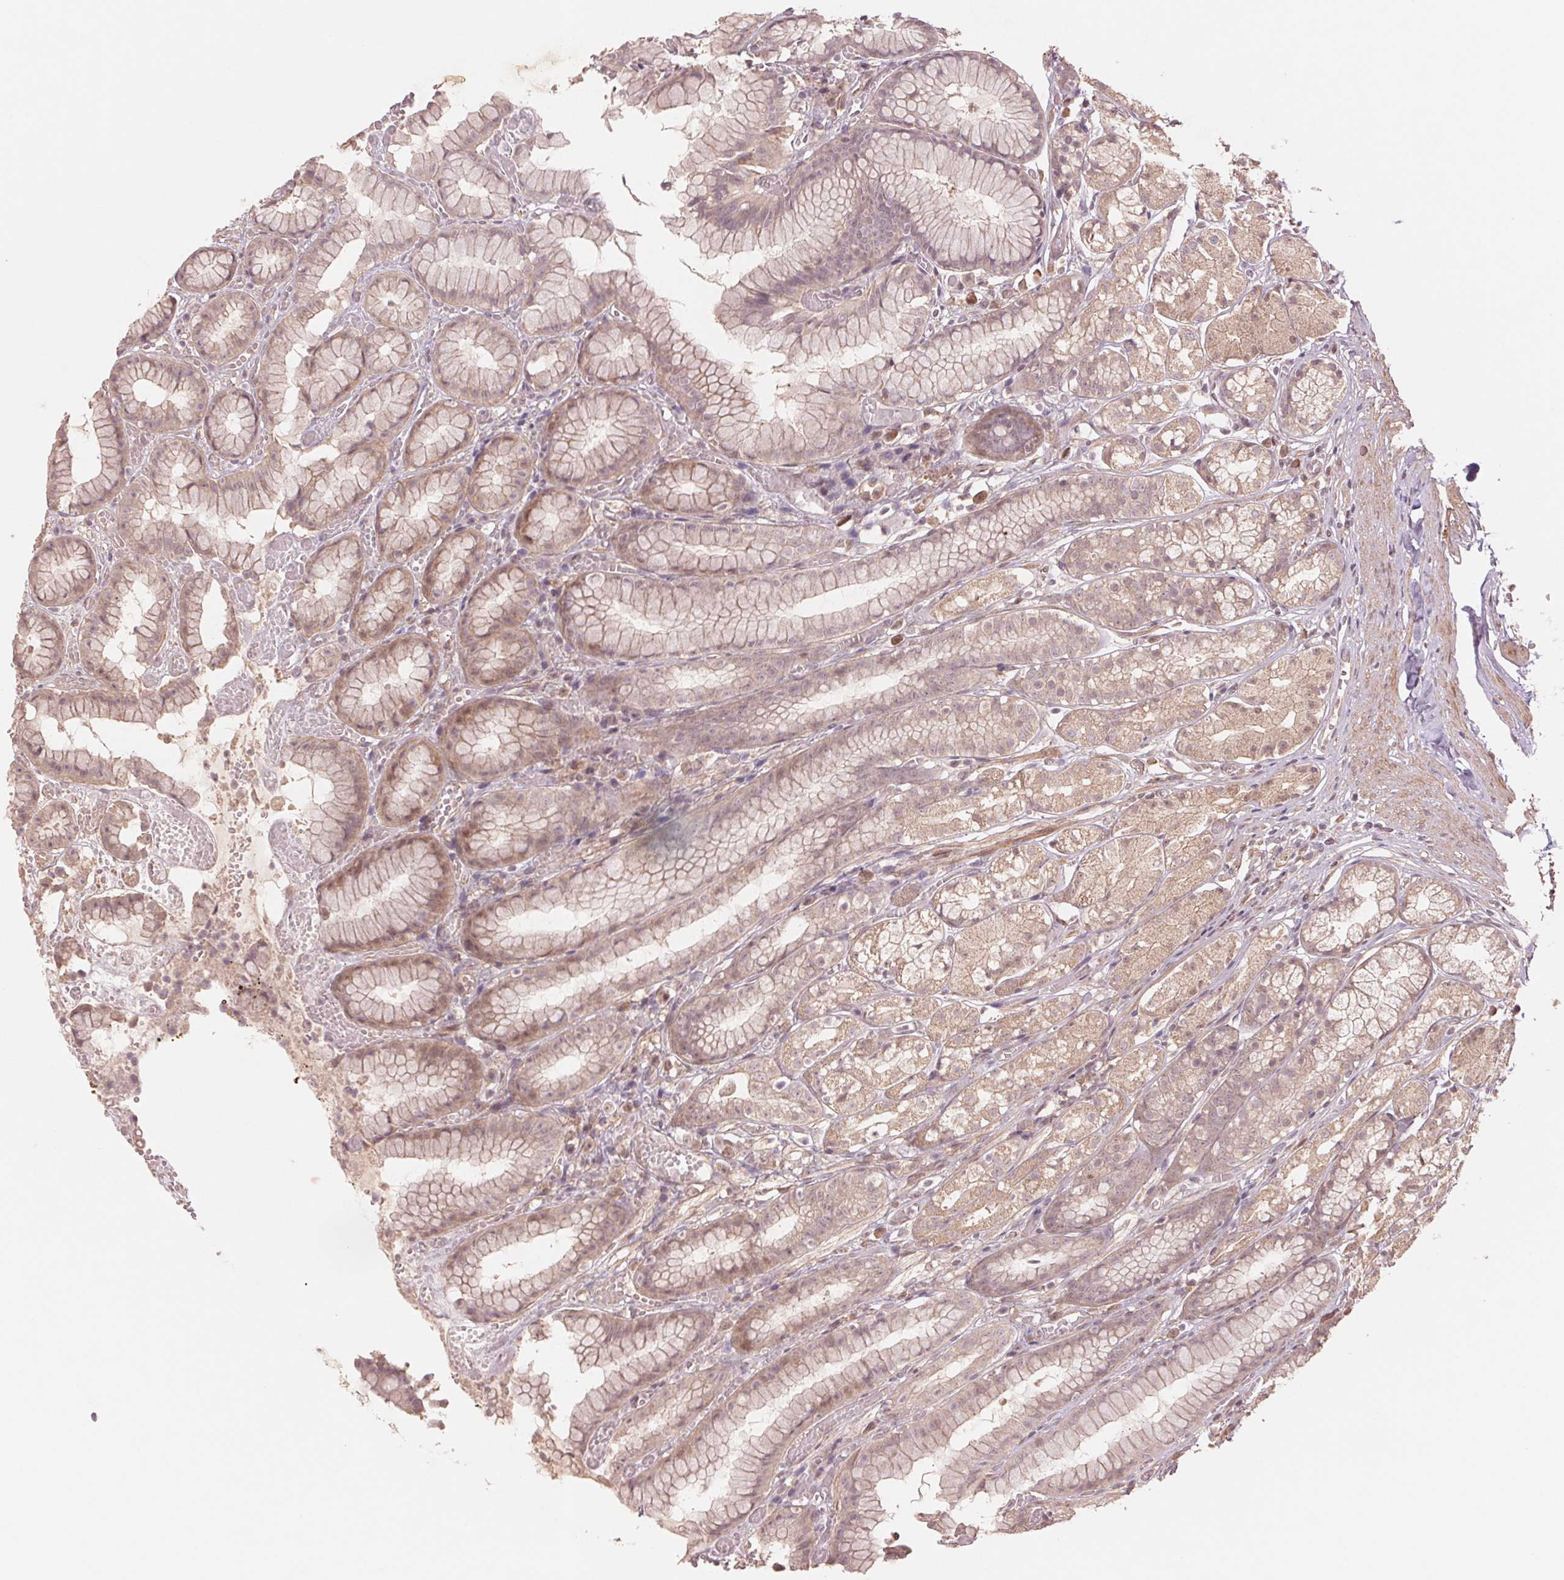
{"staining": {"intensity": "weak", "quantity": ">75%", "location": "cytoplasmic/membranous"}, "tissue": "stomach", "cell_type": "Glandular cells", "image_type": "normal", "snomed": [{"axis": "morphology", "description": "Normal tissue, NOS"}, {"axis": "topography", "description": "Smooth muscle"}, {"axis": "topography", "description": "Stomach"}], "caption": "Immunohistochemistry (IHC) (DAB) staining of benign human stomach displays weak cytoplasmic/membranous protein expression in about >75% of glandular cells.", "gene": "PPIAL4A", "patient": {"sex": "male", "age": 70}}